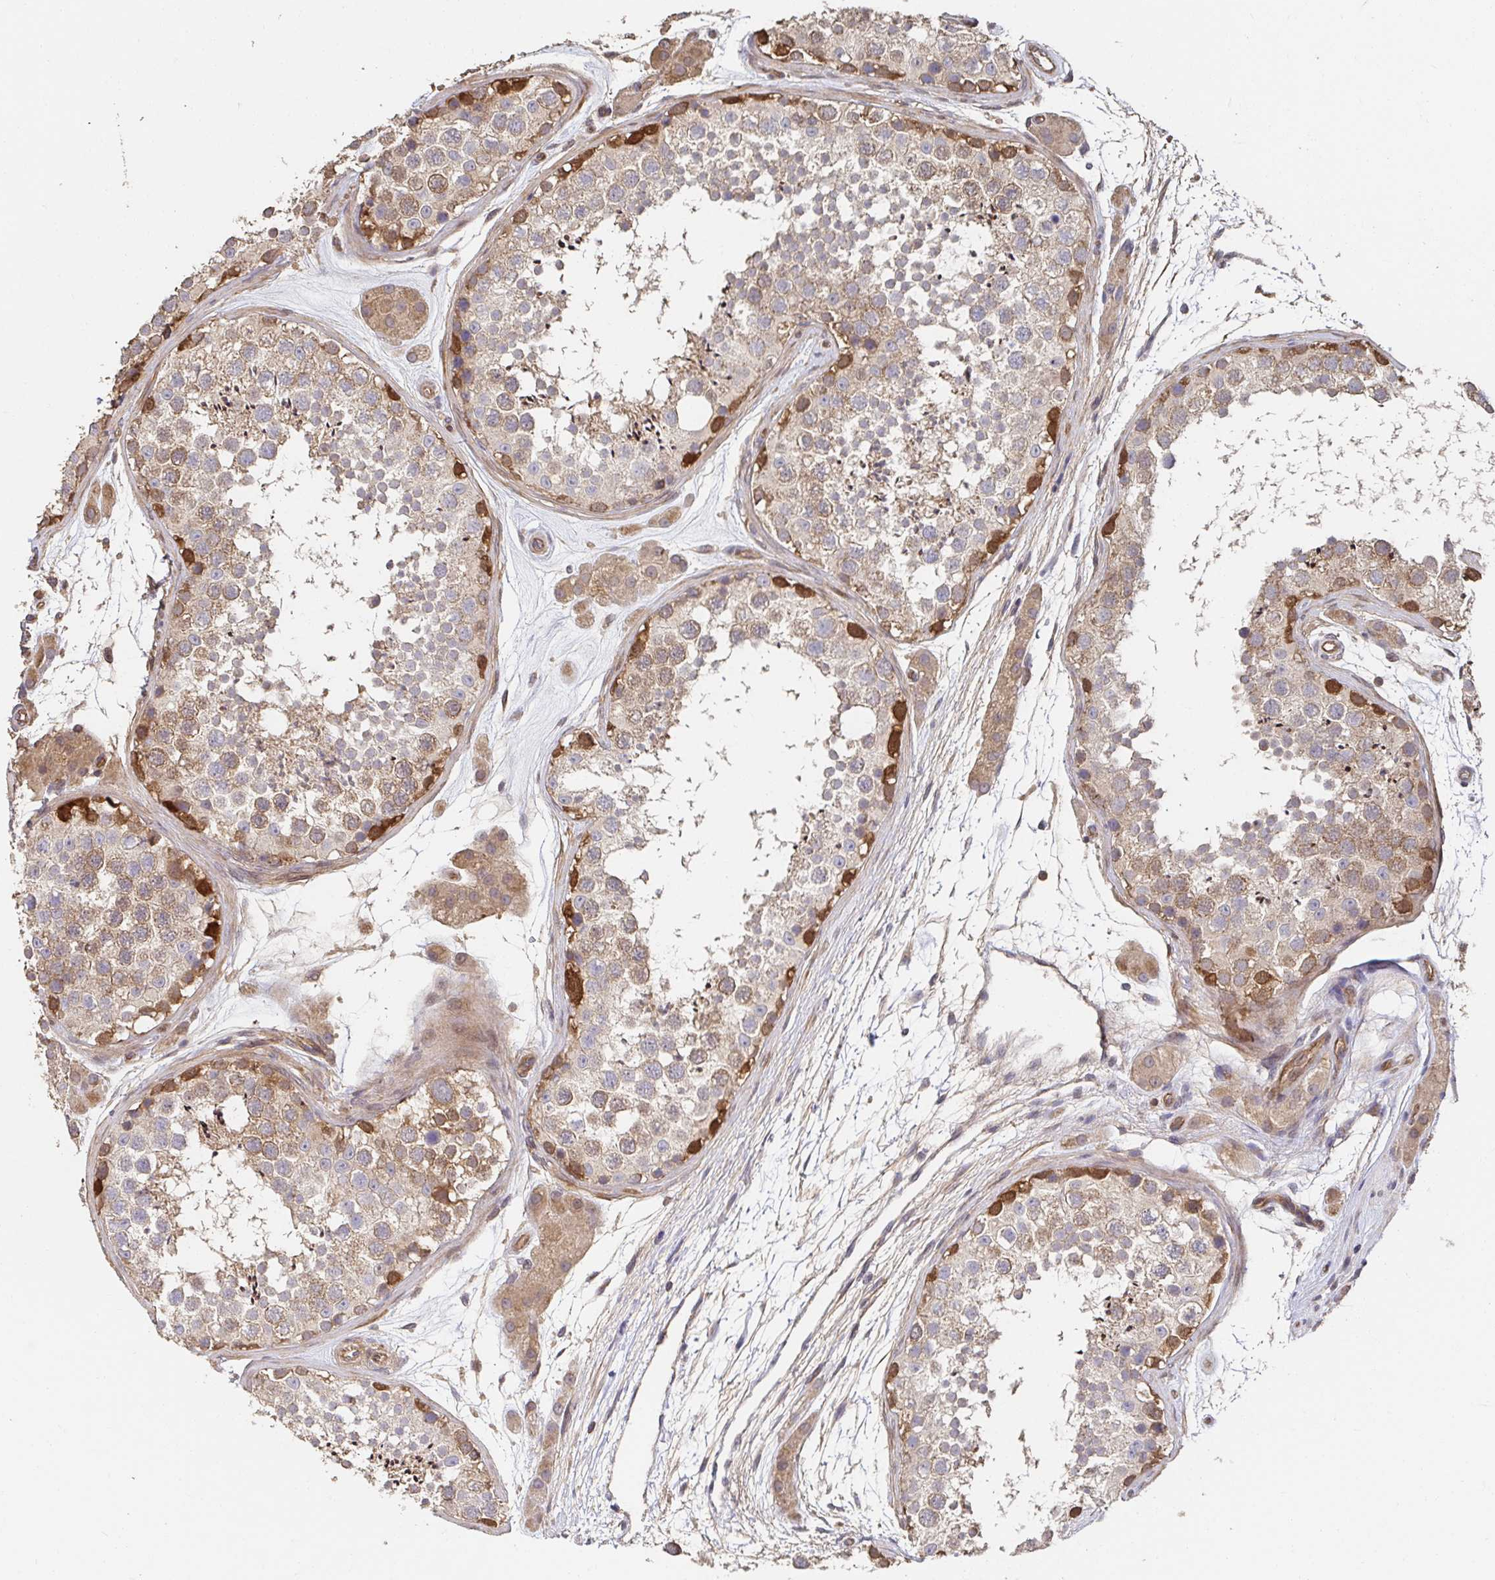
{"staining": {"intensity": "strong", "quantity": "25%-75%", "location": "cytoplasmic/membranous,nuclear"}, "tissue": "testis", "cell_type": "Cells in seminiferous ducts", "image_type": "normal", "snomed": [{"axis": "morphology", "description": "Normal tissue, NOS"}, {"axis": "topography", "description": "Testis"}], "caption": "Unremarkable testis was stained to show a protein in brown. There is high levels of strong cytoplasmic/membranous,nuclear positivity in about 25%-75% of cells in seminiferous ducts. (DAB IHC with brightfield microscopy, high magnification).", "gene": "APBB1", "patient": {"sex": "male", "age": 41}}